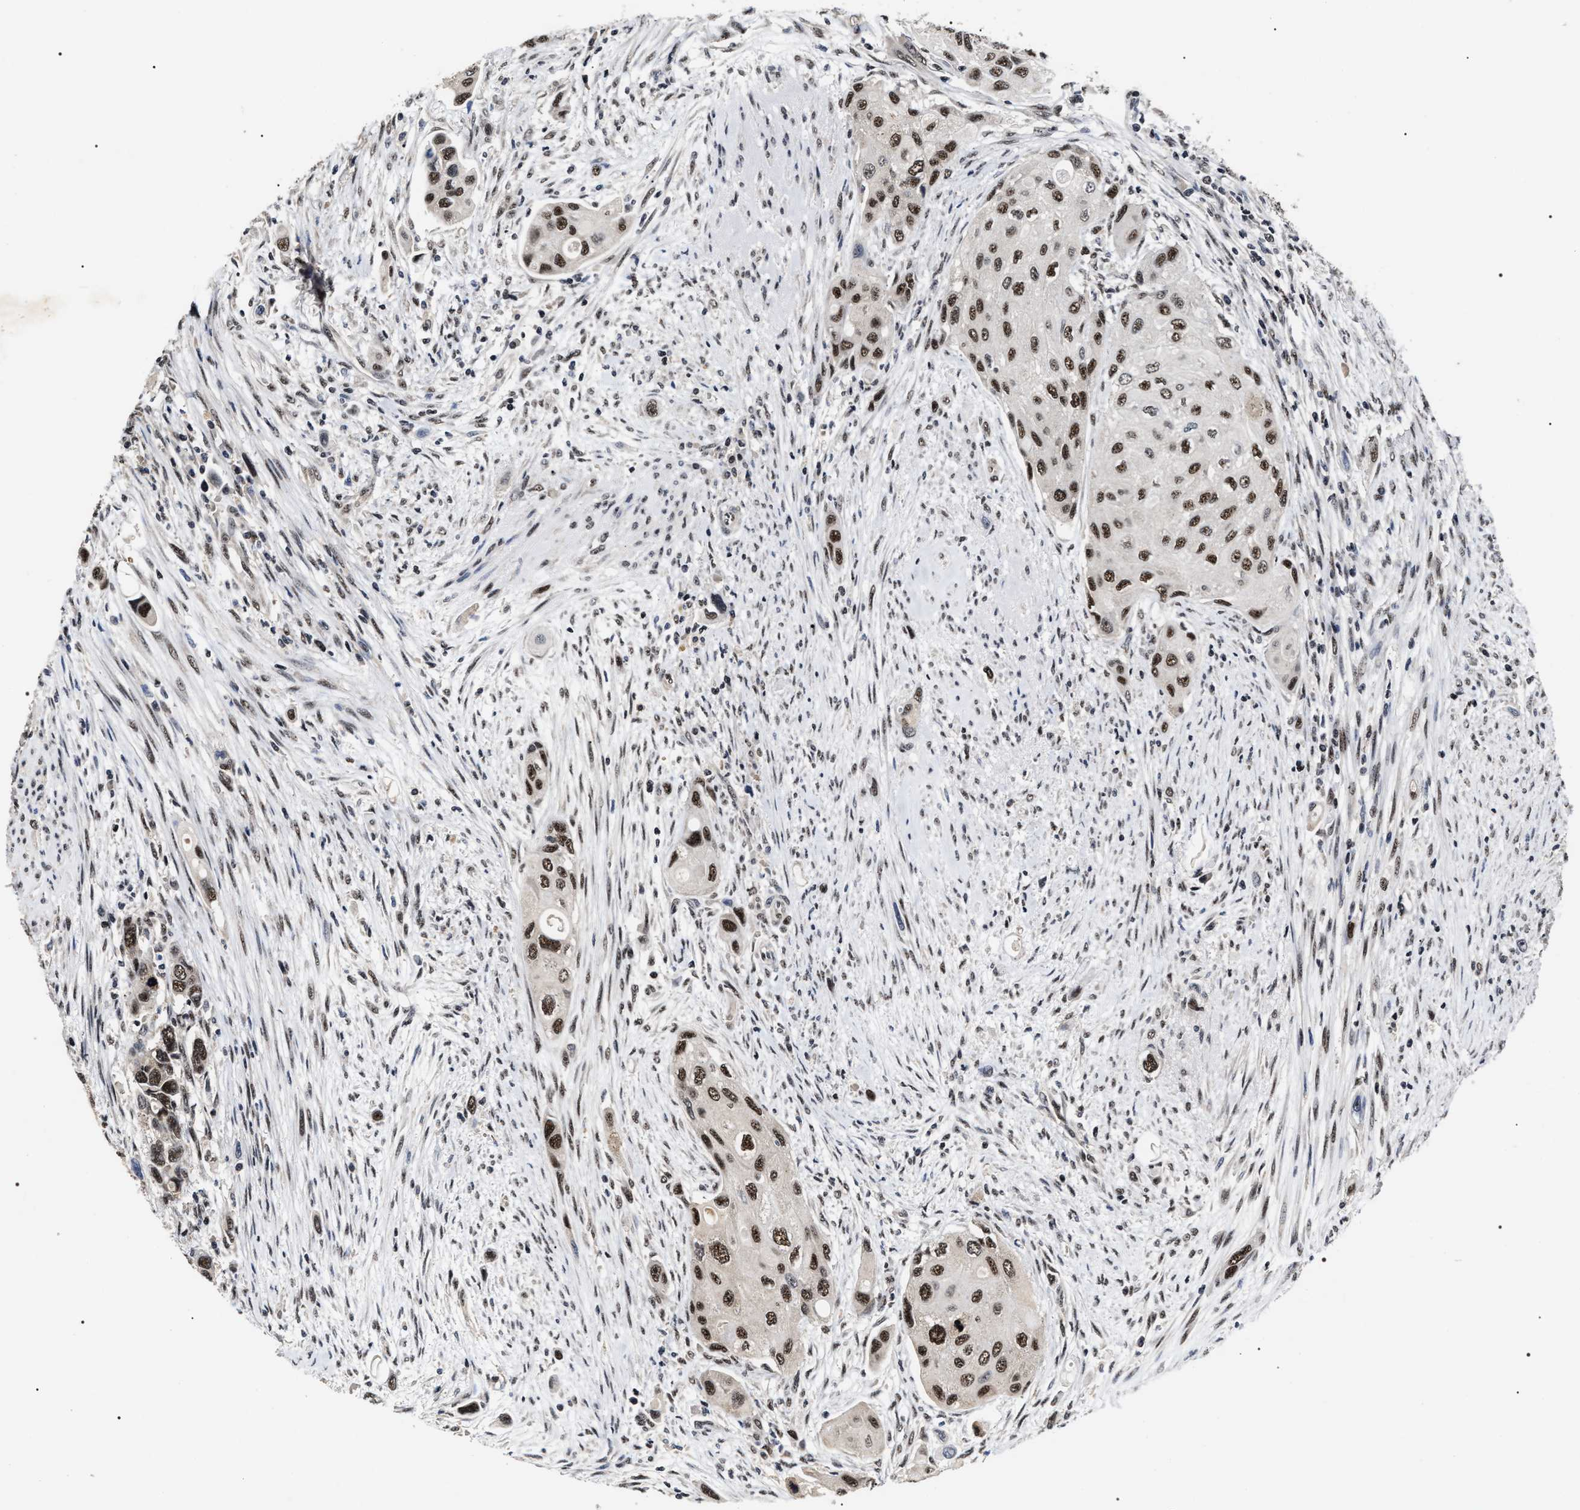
{"staining": {"intensity": "strong", "quantity": ">75%", "location": "nuclear"}, "tissue": "urothelial cancer", "cell_type": "Tumor cells", "image_type": "cancer", "snomed": [{"axis": "morphology", "description": "Urothelial carcinoma, High grade"}, {"axis": "topography", "description": "Urinary bladder"}], "caption": "This is a photomicrograph of immunohistochemistry (IHC) staining of urothelial cancer, which shows strong positivity in the nuclear of tumor cells.", "gene": "RRP1B", "patient": {"sex": "female", "age": 56}}